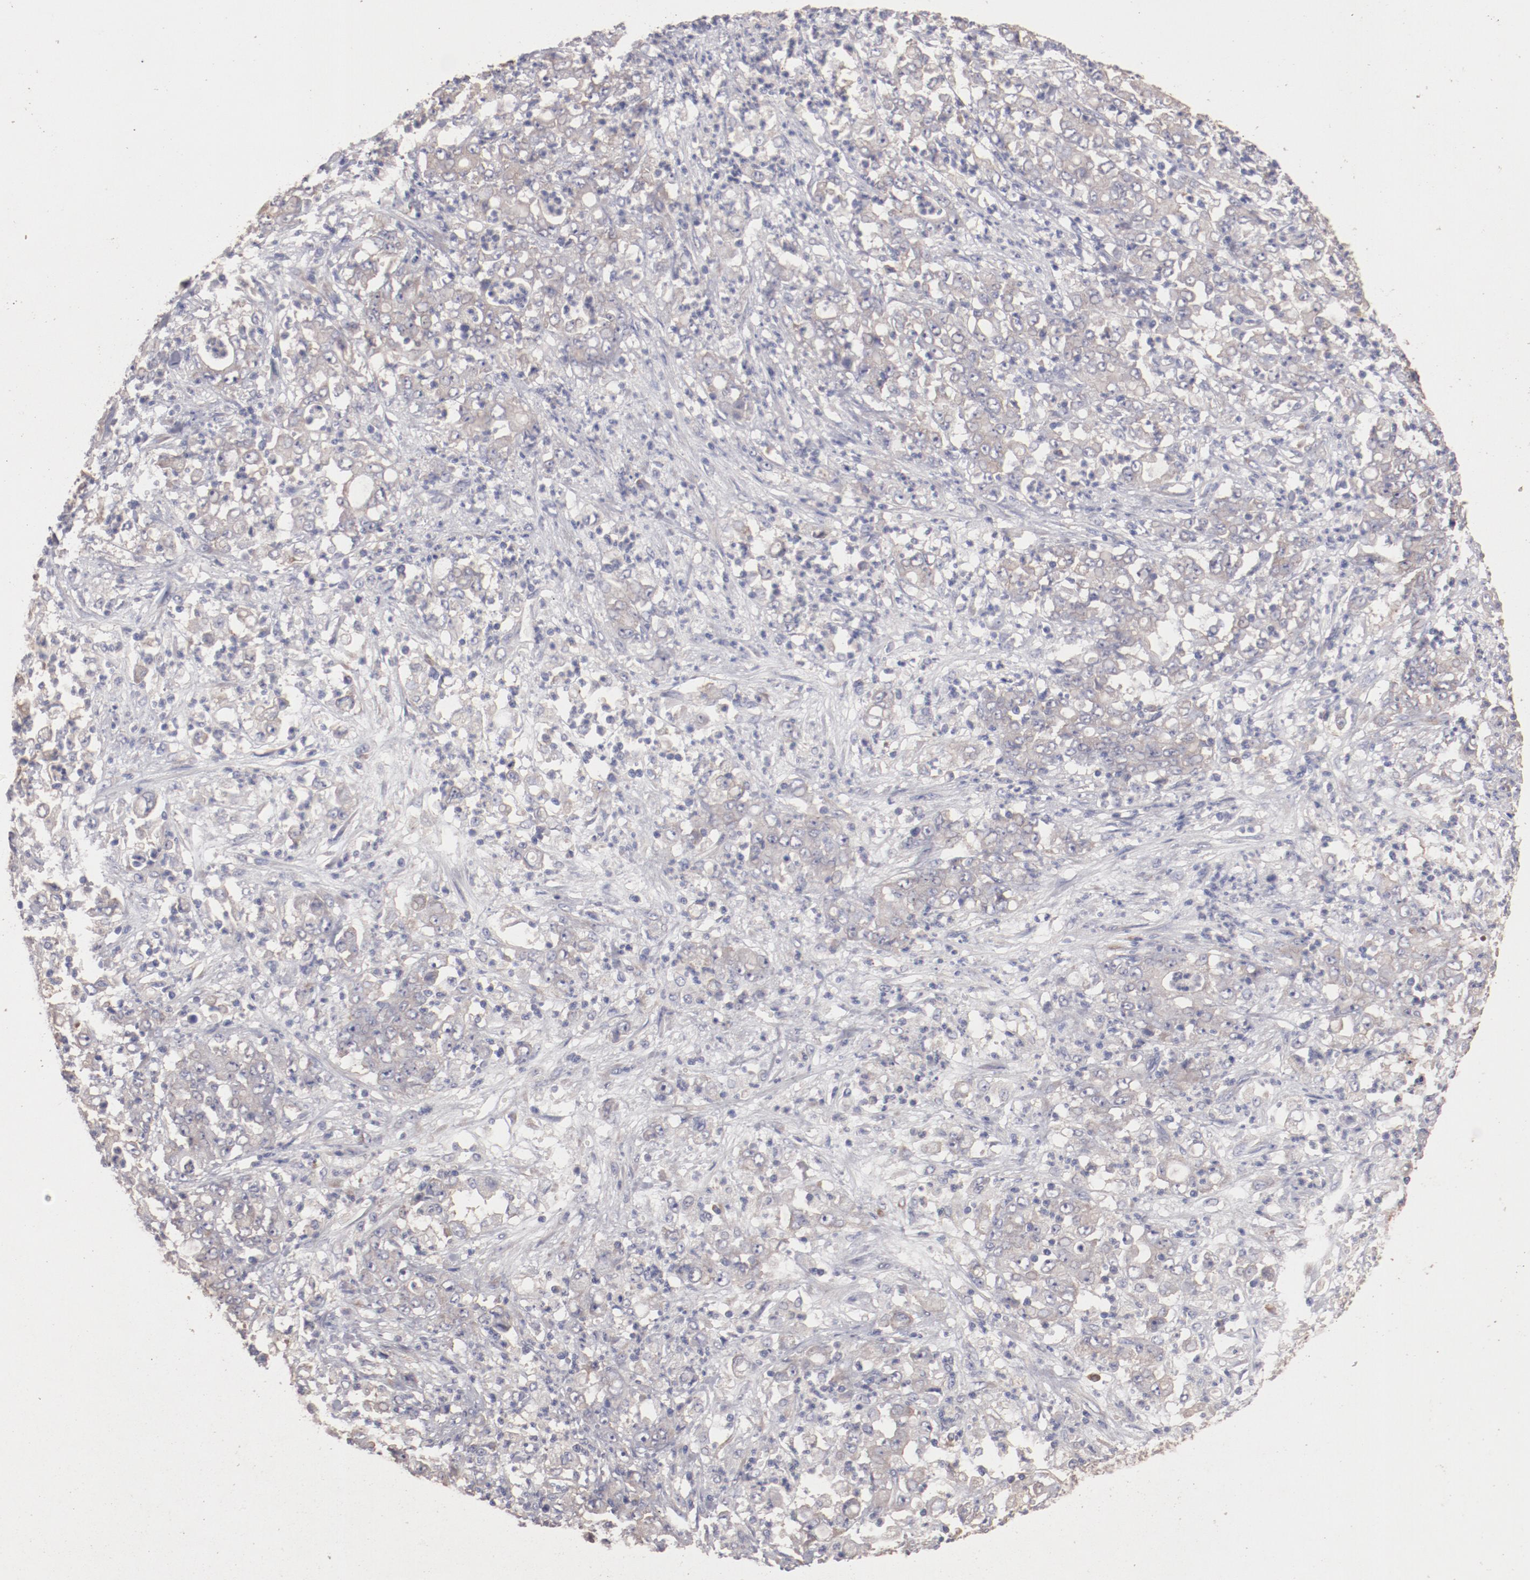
{"staining": {"intensity": "weak", "quantity": "<25%", "location": "cytoplasmic/membranous"}, "tissue": "stomach cancer", "cell_type": "Tumor cells", "image_type": "cancer", "snomed": [{"axis": "morphology", "description": "Adenocarcinoma, NOS"}, {"axis": "topography", "description": "Stomach, lower"}], "caption": "The IHC micrograph has no significant positivity in tumor cells of stomach adenocarcinoma tissue.", "gene": "ENTPD5", "patient": {"sex": "female", "age": 71}}